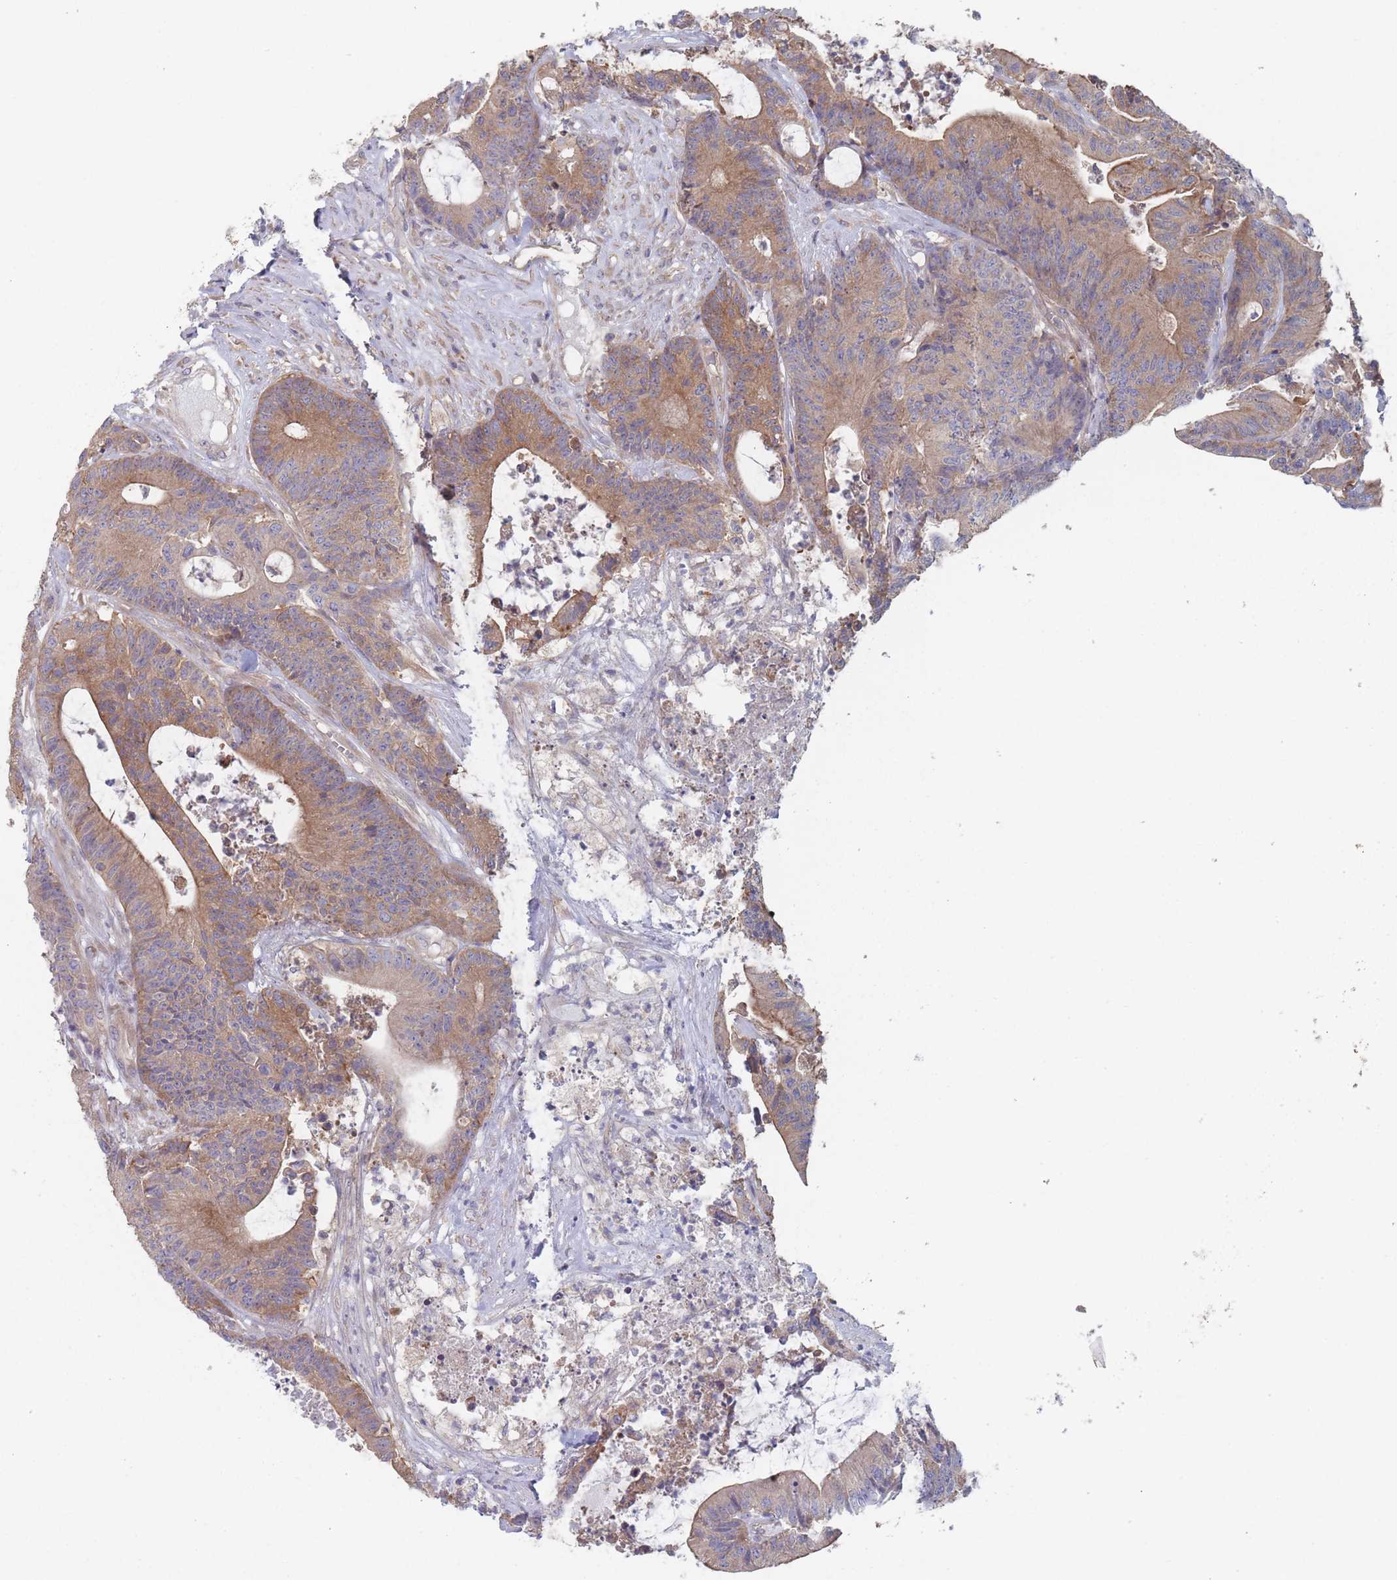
{"staining": {"intensity": "moderate", "quantity": "25%-75%", "location": "cytoplasmic/membranous"}, "tissue": "colorectal cancer", "cell_type": "Tumor cells", "image_type": "cancer", "snomed": [{"axis": "morphology", "description": "Adenocarcinoma, NOS"}, {"axis": "topography", "description": "Colon"}], "caption": "DAB immunohistochemical staining of colorectal cancer (adenocarcinoma) shows moderate cytoplasmic/membranous protein expression in about 25%-75% of tumor cells. The staining is performed using DAB (3,3'-diaminobenzidine) brown chromogen to label protein expression. The nuclei are counter-stained blue using hematoxylin.", "gene": "EFCC1", "patient": {"sex": "female", "age": 84}}